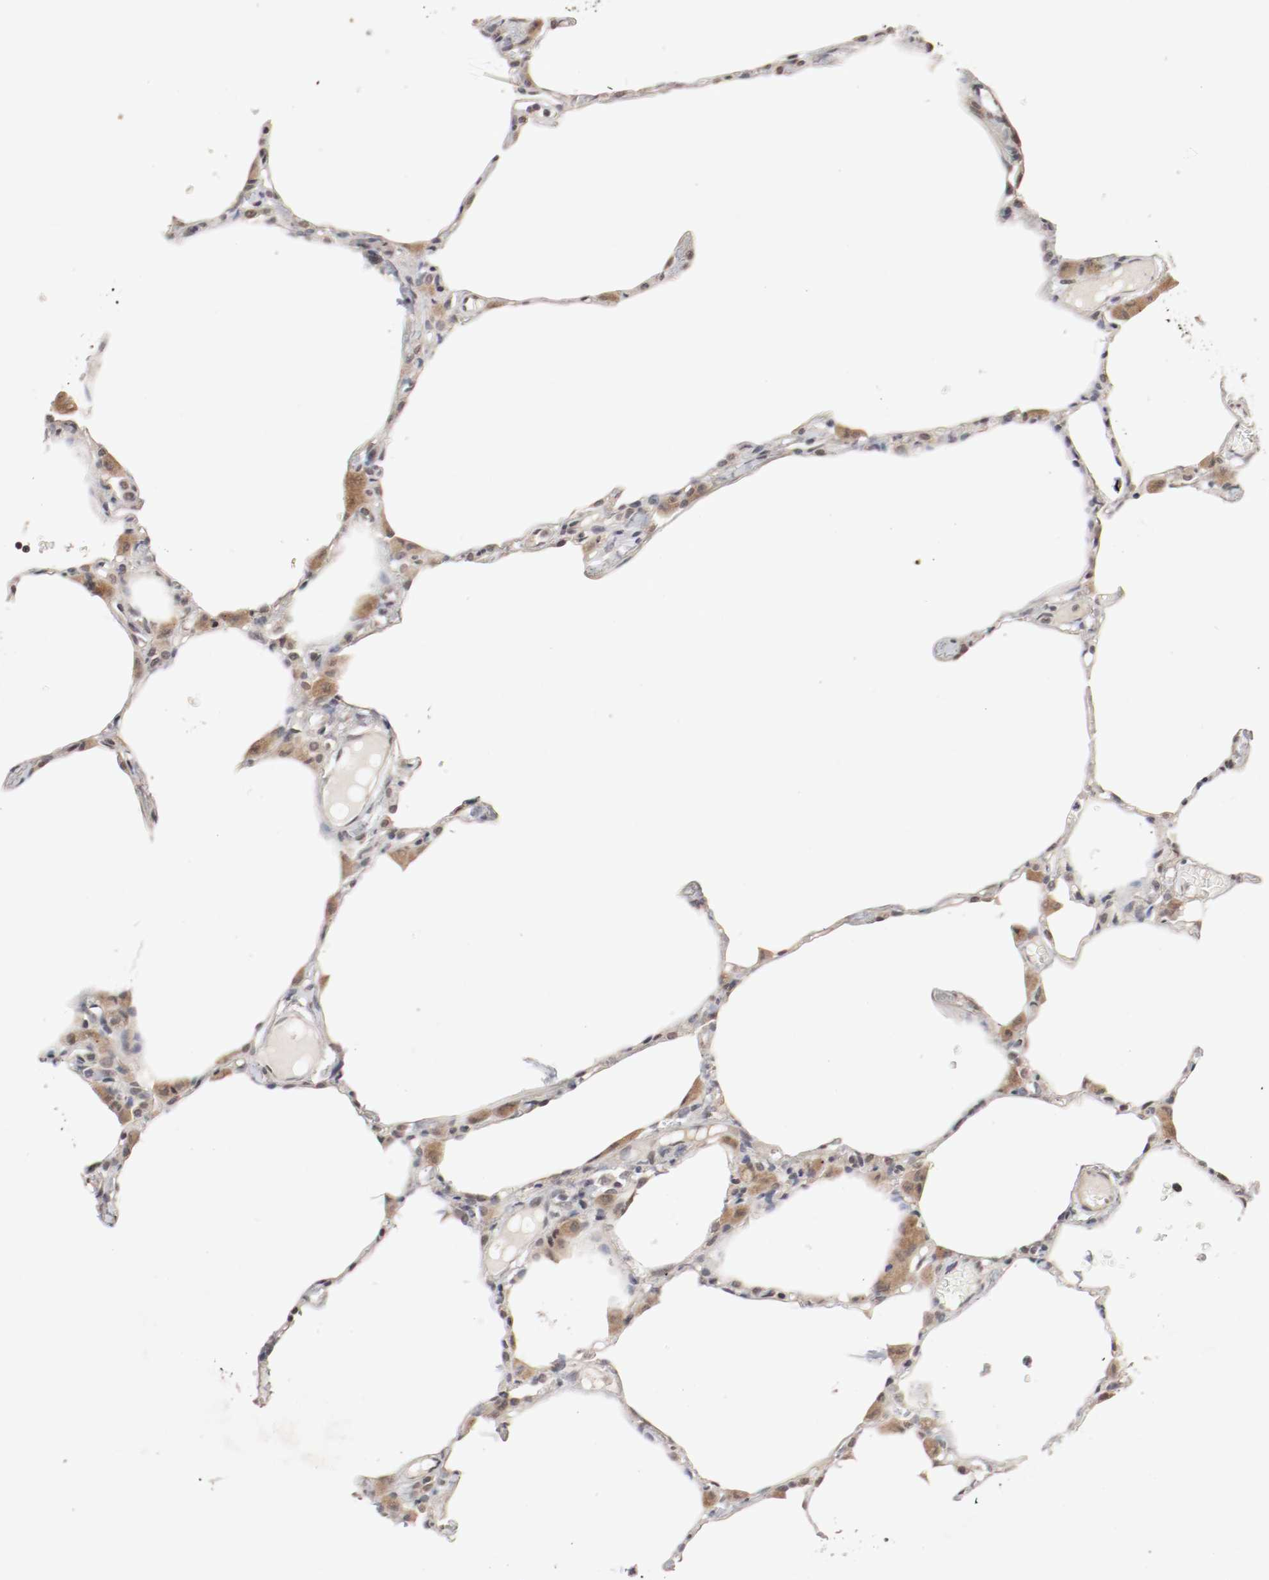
{"staining": {"intensity": "moderate", "quantity": "25%-75%", "location": "cytoplasmic/membranous,nuclear"}, "tissue": "lung", "cell_type": "Alveolar cells", "image_type": "normal", "snomed": [{"axis": "morphology", "description": "Normal tissue, NOS"}, {"axis": "topography", "description": "Lung"}], "caption": "An immunohistochemistry (IHC) histopathology image of benign tissue is shown. Protein staining in brown highlights moderate cytoplasmic/membranous,nuclear positivity in lung within alveolar cells. (Stains: DAB in brown, nuclei in blue, Microscopy: brightfield microscopy at high magnification).", "gene": "CSNK2B", "patient": {"sex": "female", "age": 49}}